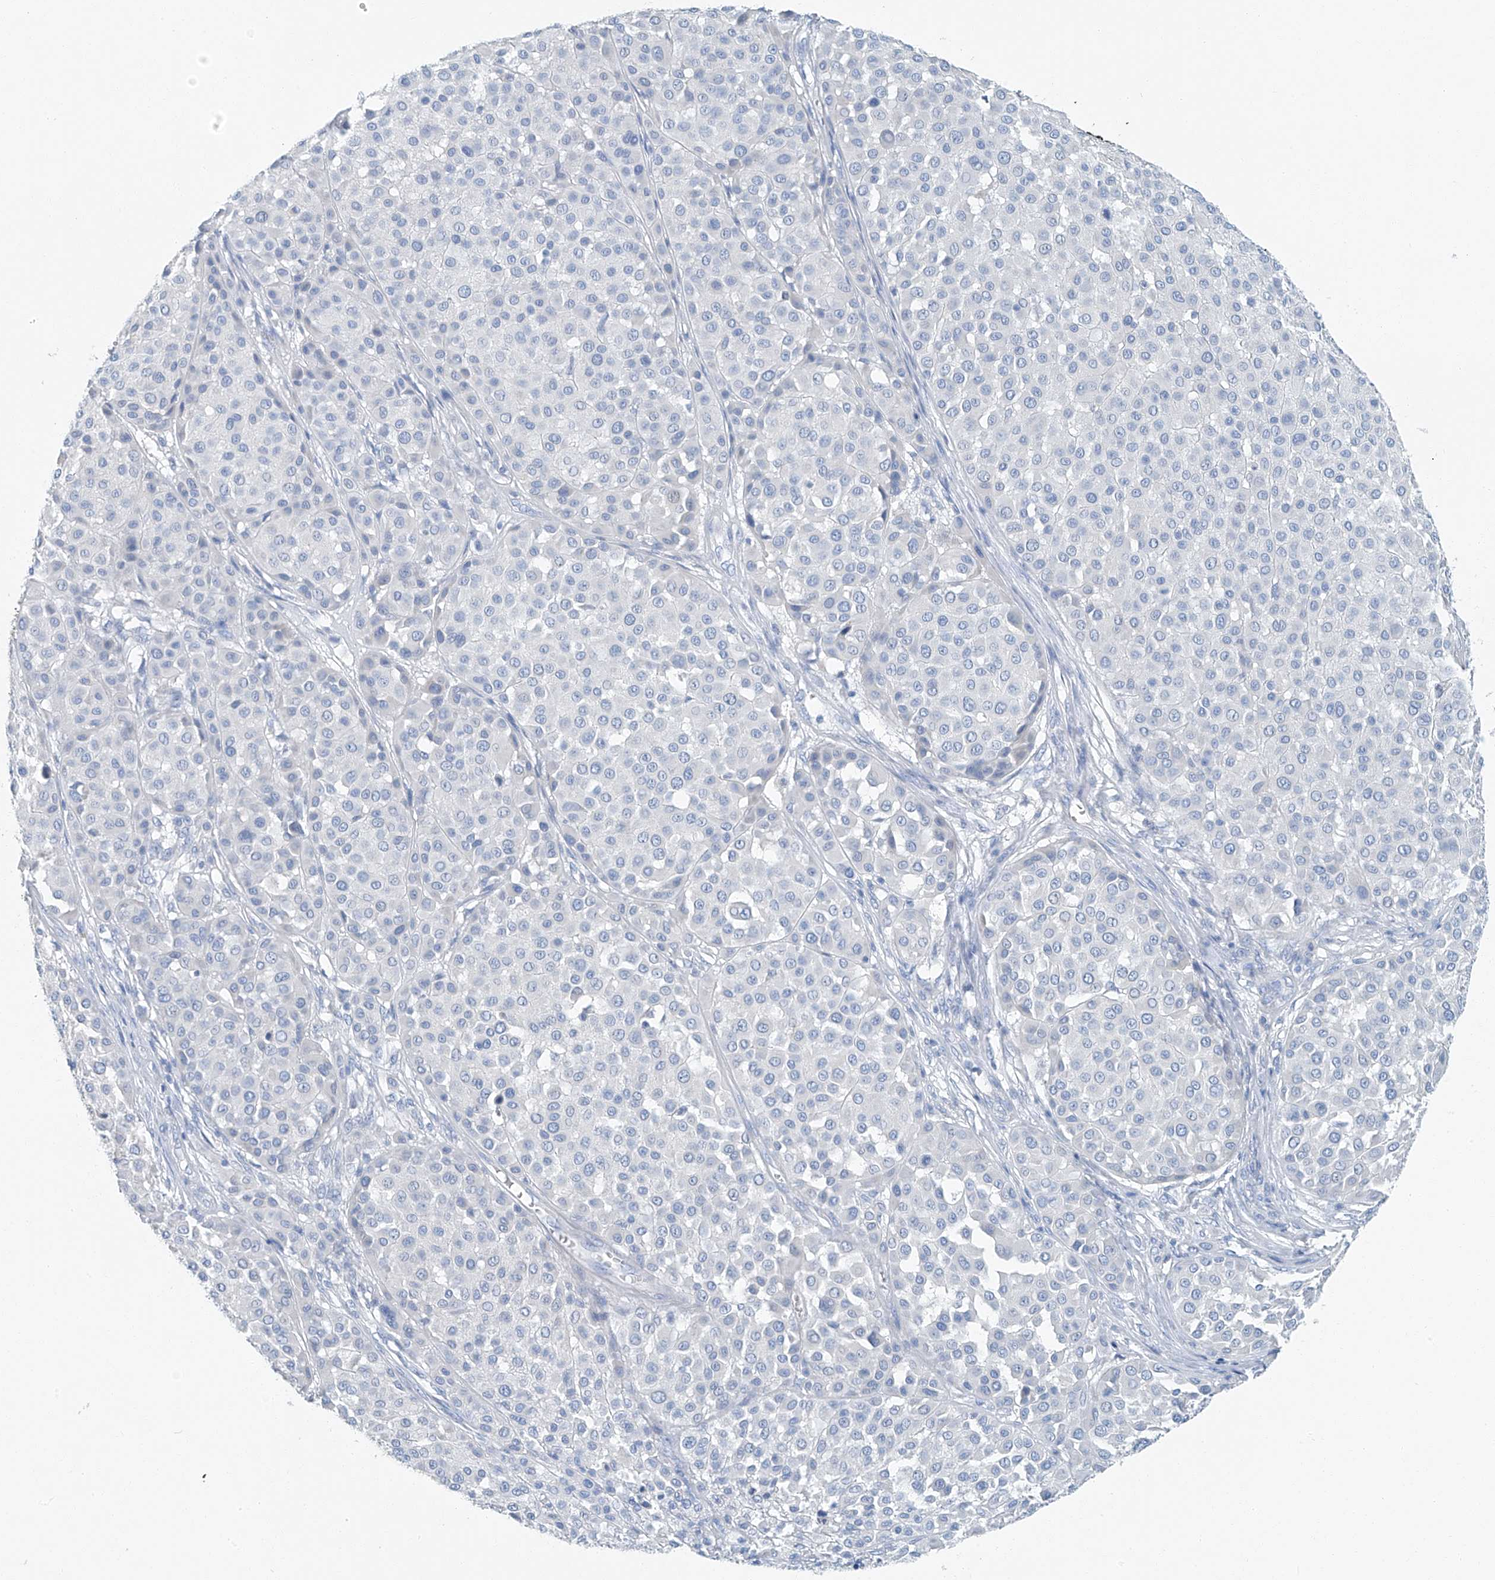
{"staining": {"intensity": "negative", "quantity": "none", "location": "none"}, "tissue": "melanoma", "cell_type": "Tumor cells", "image_type": "cancer", "snomed": [{"axis": "morphology", "description": "Malignant melanoma, Metastatic site"}, {"axis": "topography", "description": "Soft tissue"}], "caption": "Immunohistochemistry (IHC) of melanoma displays no staining in tumor cells.", "gene": "C1orf87", "patient": {"sex": "male", "age": 41}}